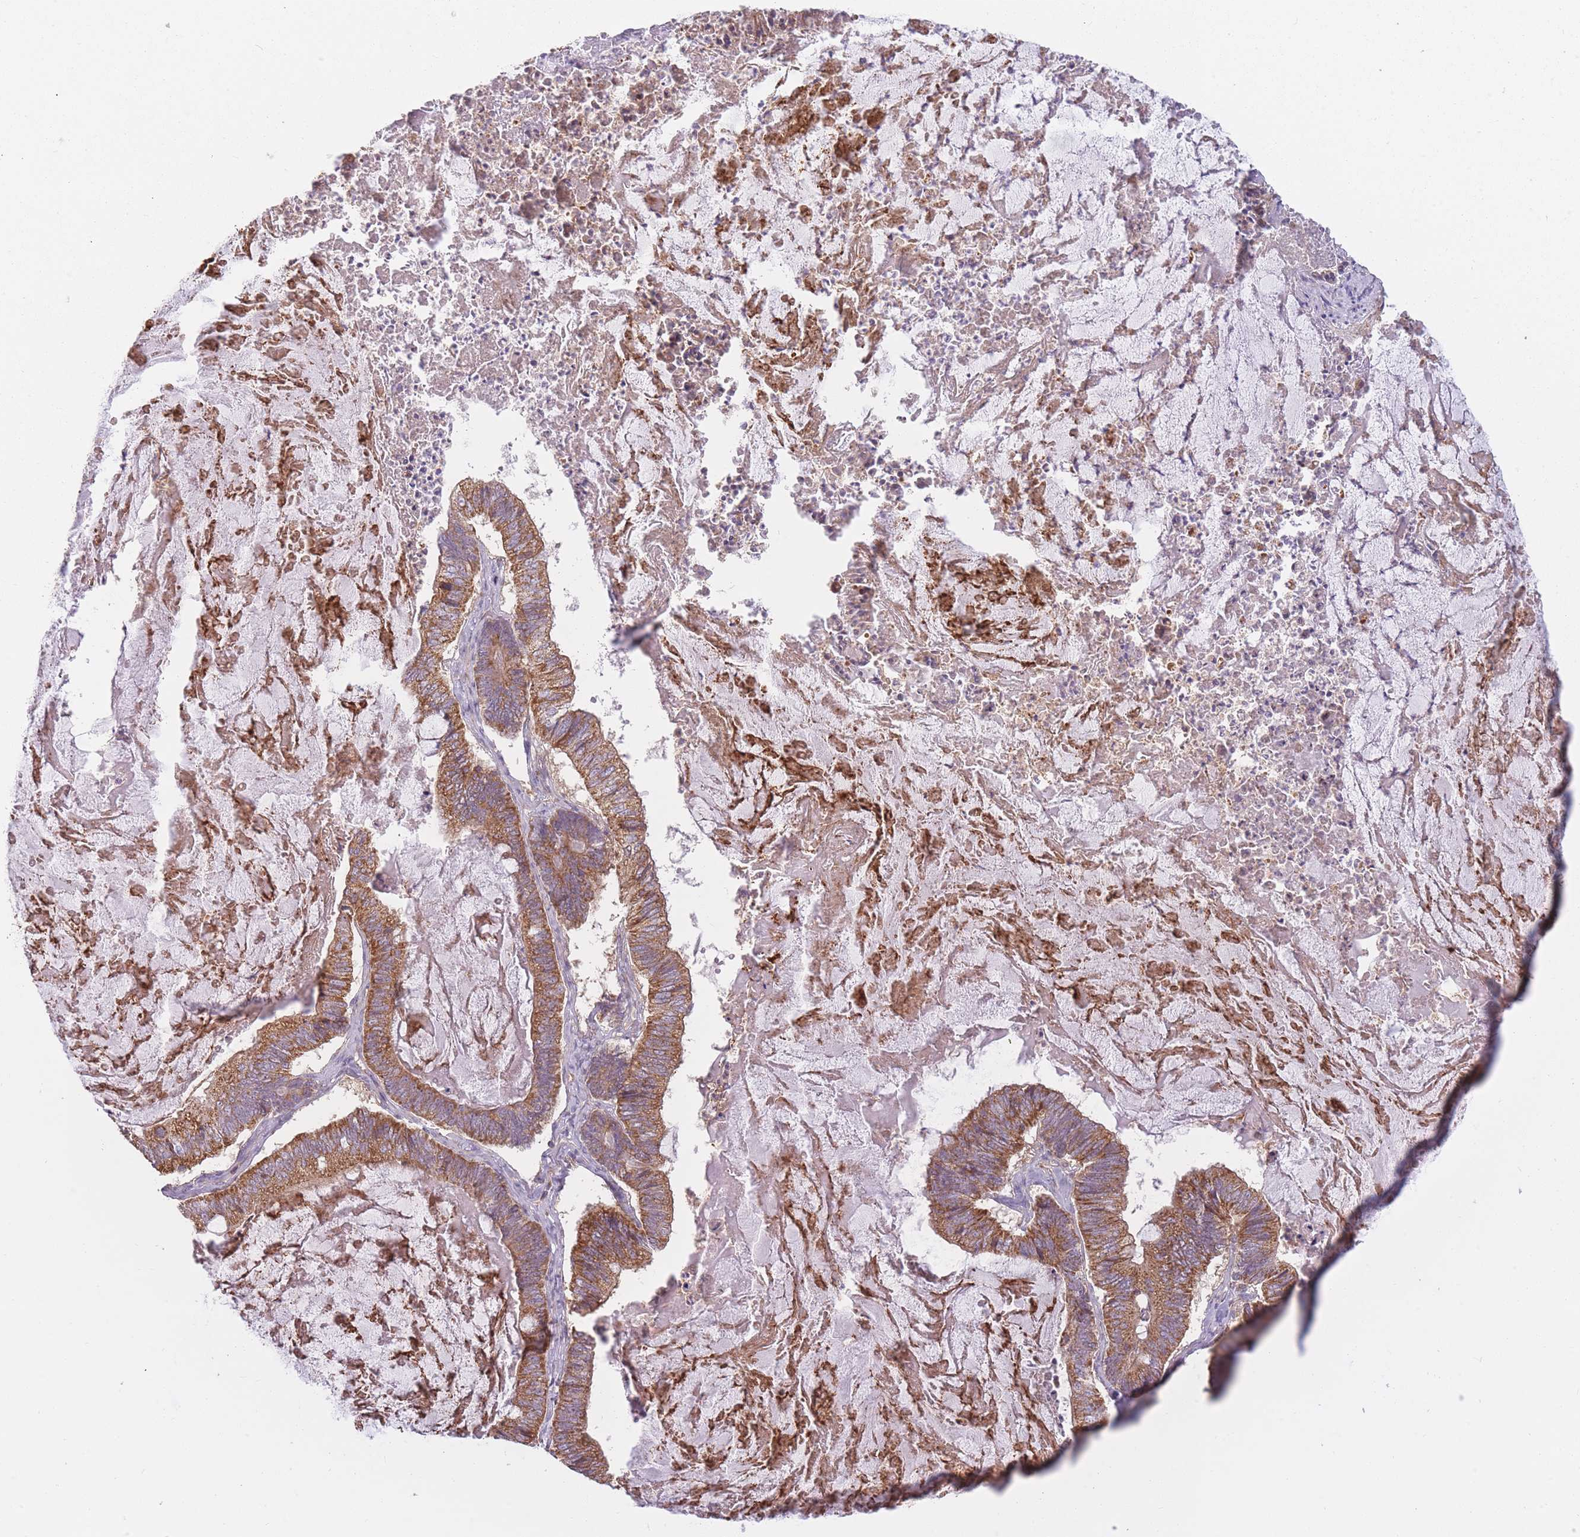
{"staining": {"intensity": "moderate", "quantity": ">75%", "location": "cytoplasmic/membranous"}, "tissue": "ovarian cancer", "cell_type": "Tumor cells", "image_type": "cancer", "snomed": [{"axis": "morphology", "description": "Cystadenocarcinoma, mucinous, NOS"}, {"axis": "topography", "description": "Ovary"}], "caption": "A micrograph of human mucinous cystadenocarcinoma (ovarian) stained for a protein shows moderate cytoplasmic/membranous brown staining in tumor cells.", "gene": "NDUFA9", "patient": {"sex": "female", "age": 61}}